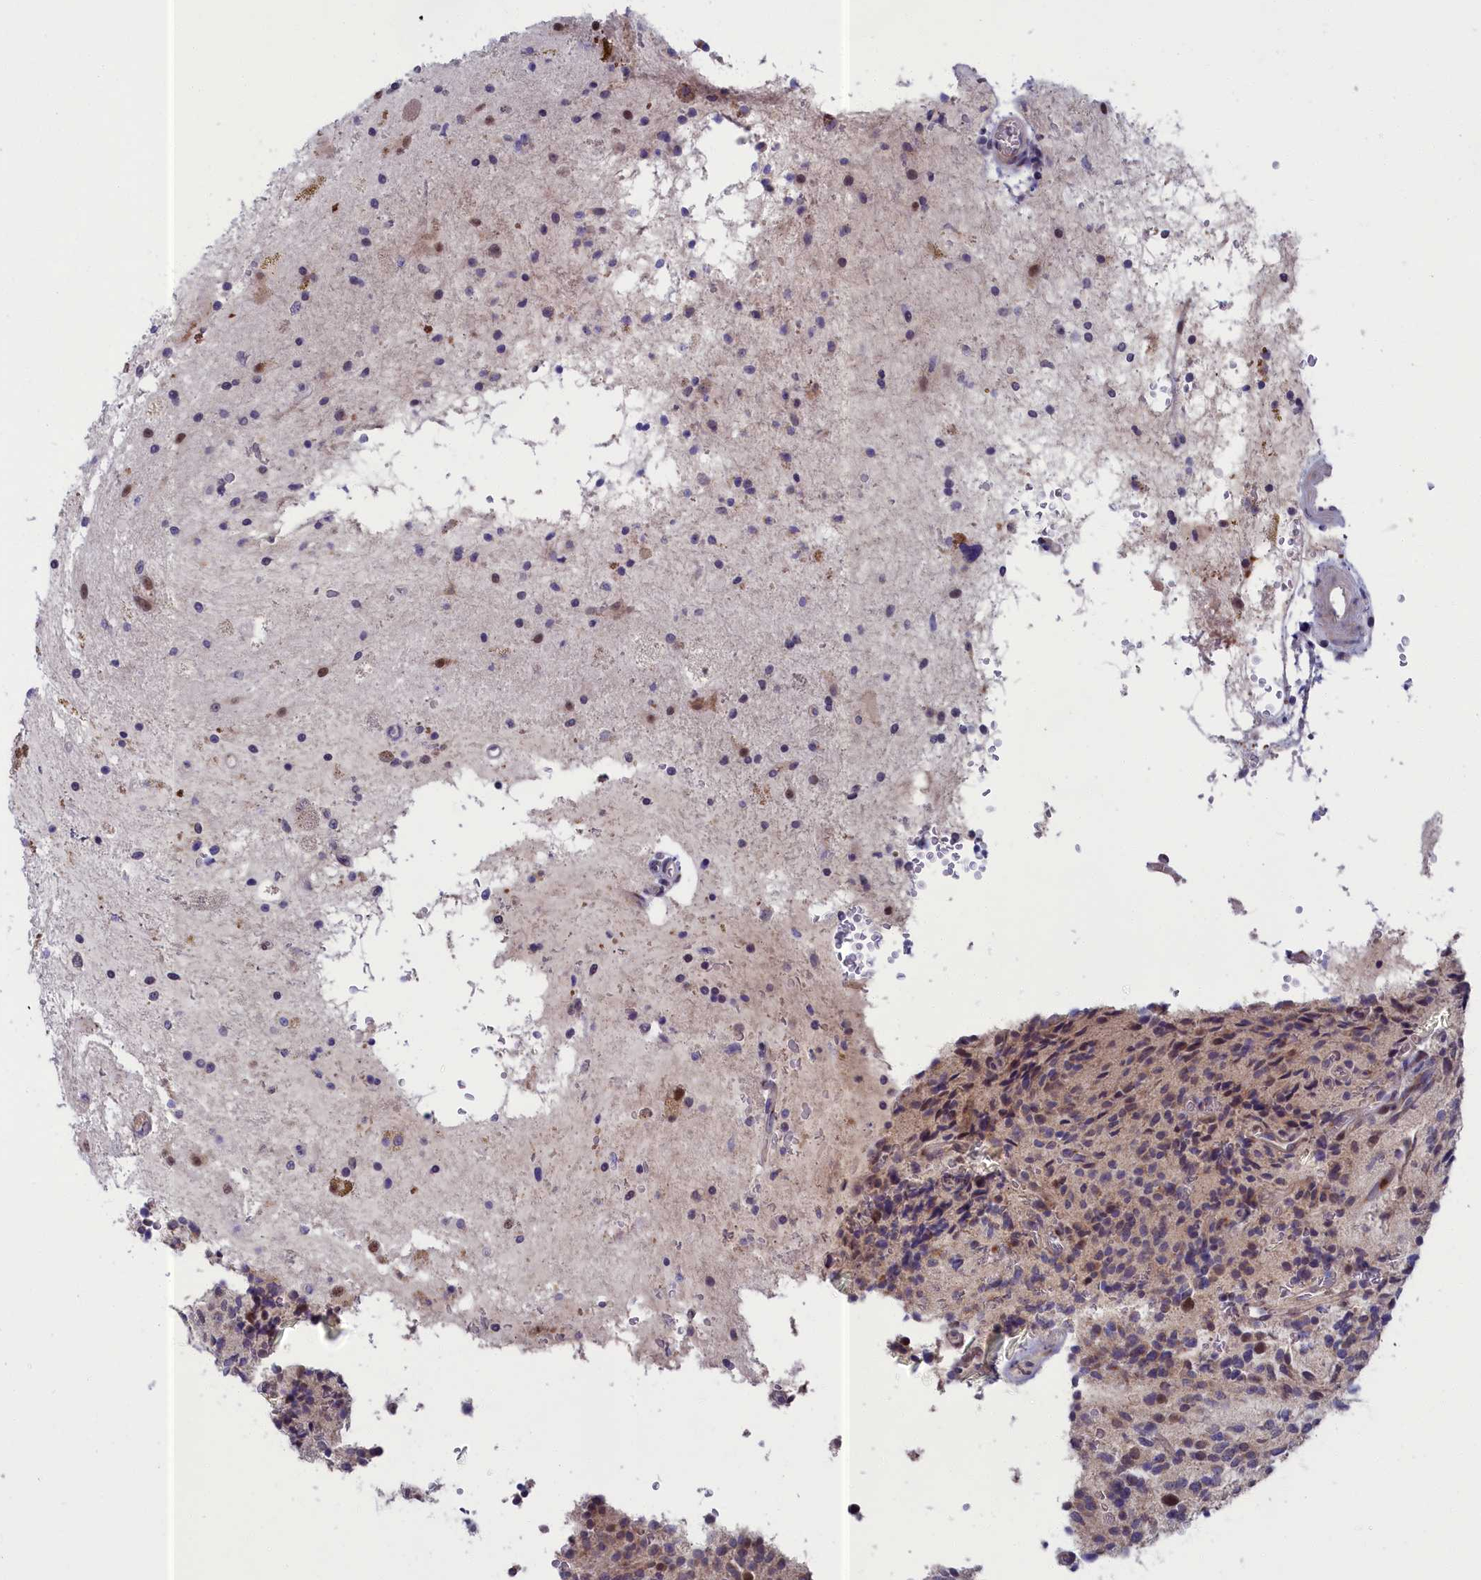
{"staining": {"intensity": "moderate", "quantity": "<25%", "location": "nuclear"}, "tissue": "glioma", "cell_type": "Tumor cells", "image_type": "cancer", "snomed": [{"axis": "morphology", "description": "Glioma, malignant, High grade"}, {"axis": "topography", "description": "Brain"}], "caption": "Human malignant glioma (high-grade) stained with a protein marker displays moderate staining in tumor cells.", "gene": "LIG1", "patient": {"sex": "male", "age": 34}}